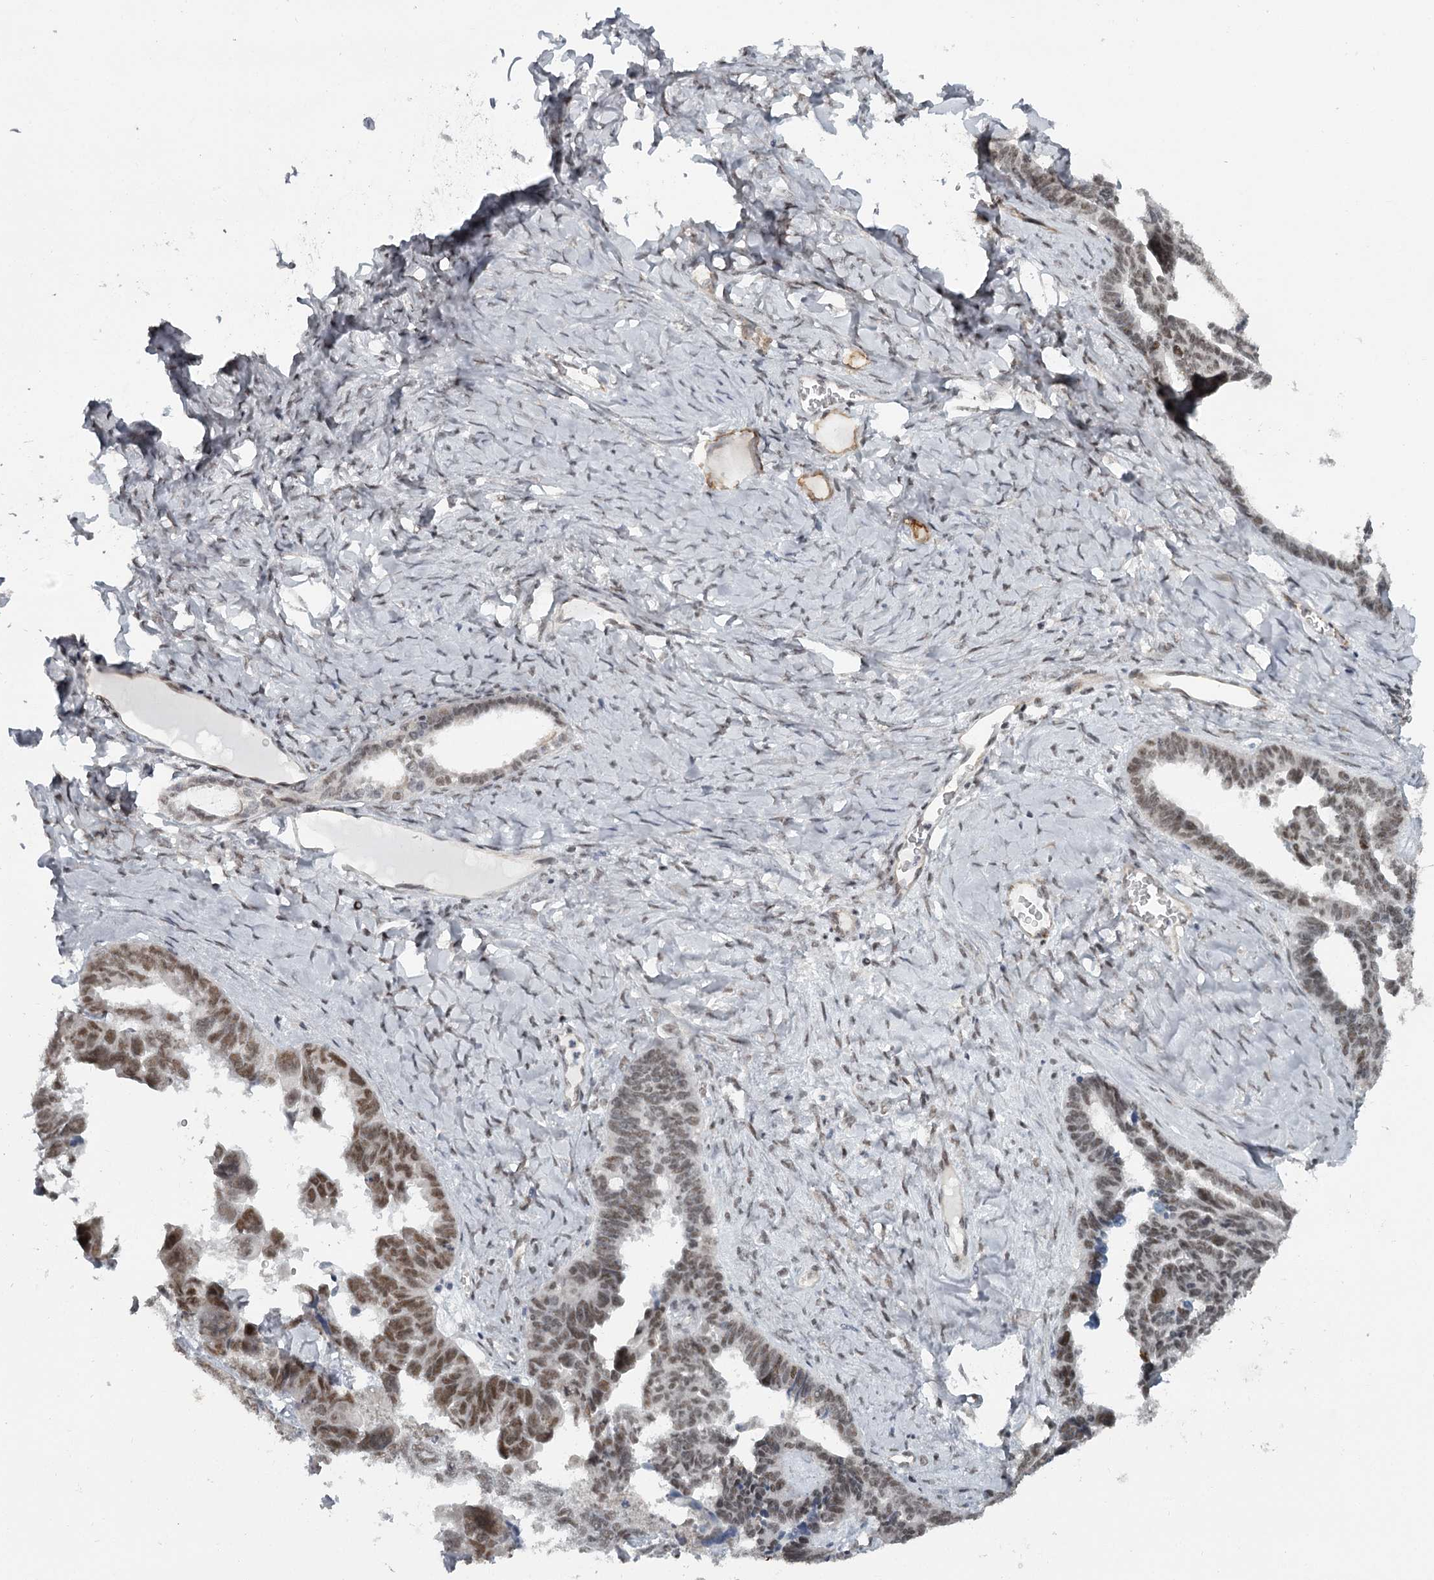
{"staining": {"intensity": "moderate", "quantity": ">75%", "location": "nuclear"}, "tissue": "ovarian cancer", "cell_type": "Tumor cells", "image_type": "cancer", "snomed": [{"axis": "morphology", "description": "Cystadenocarcinoma, serous, NOS"}, {"axis": "topography", "description": "Ovary"}], "caption": "Tumor cells reveal medium levels of moderate nuclear staining in approximately >75% of cells in ovarian cancer.", "gene": "FAM13C", "patient": {"sex": "female", "age": 79}}